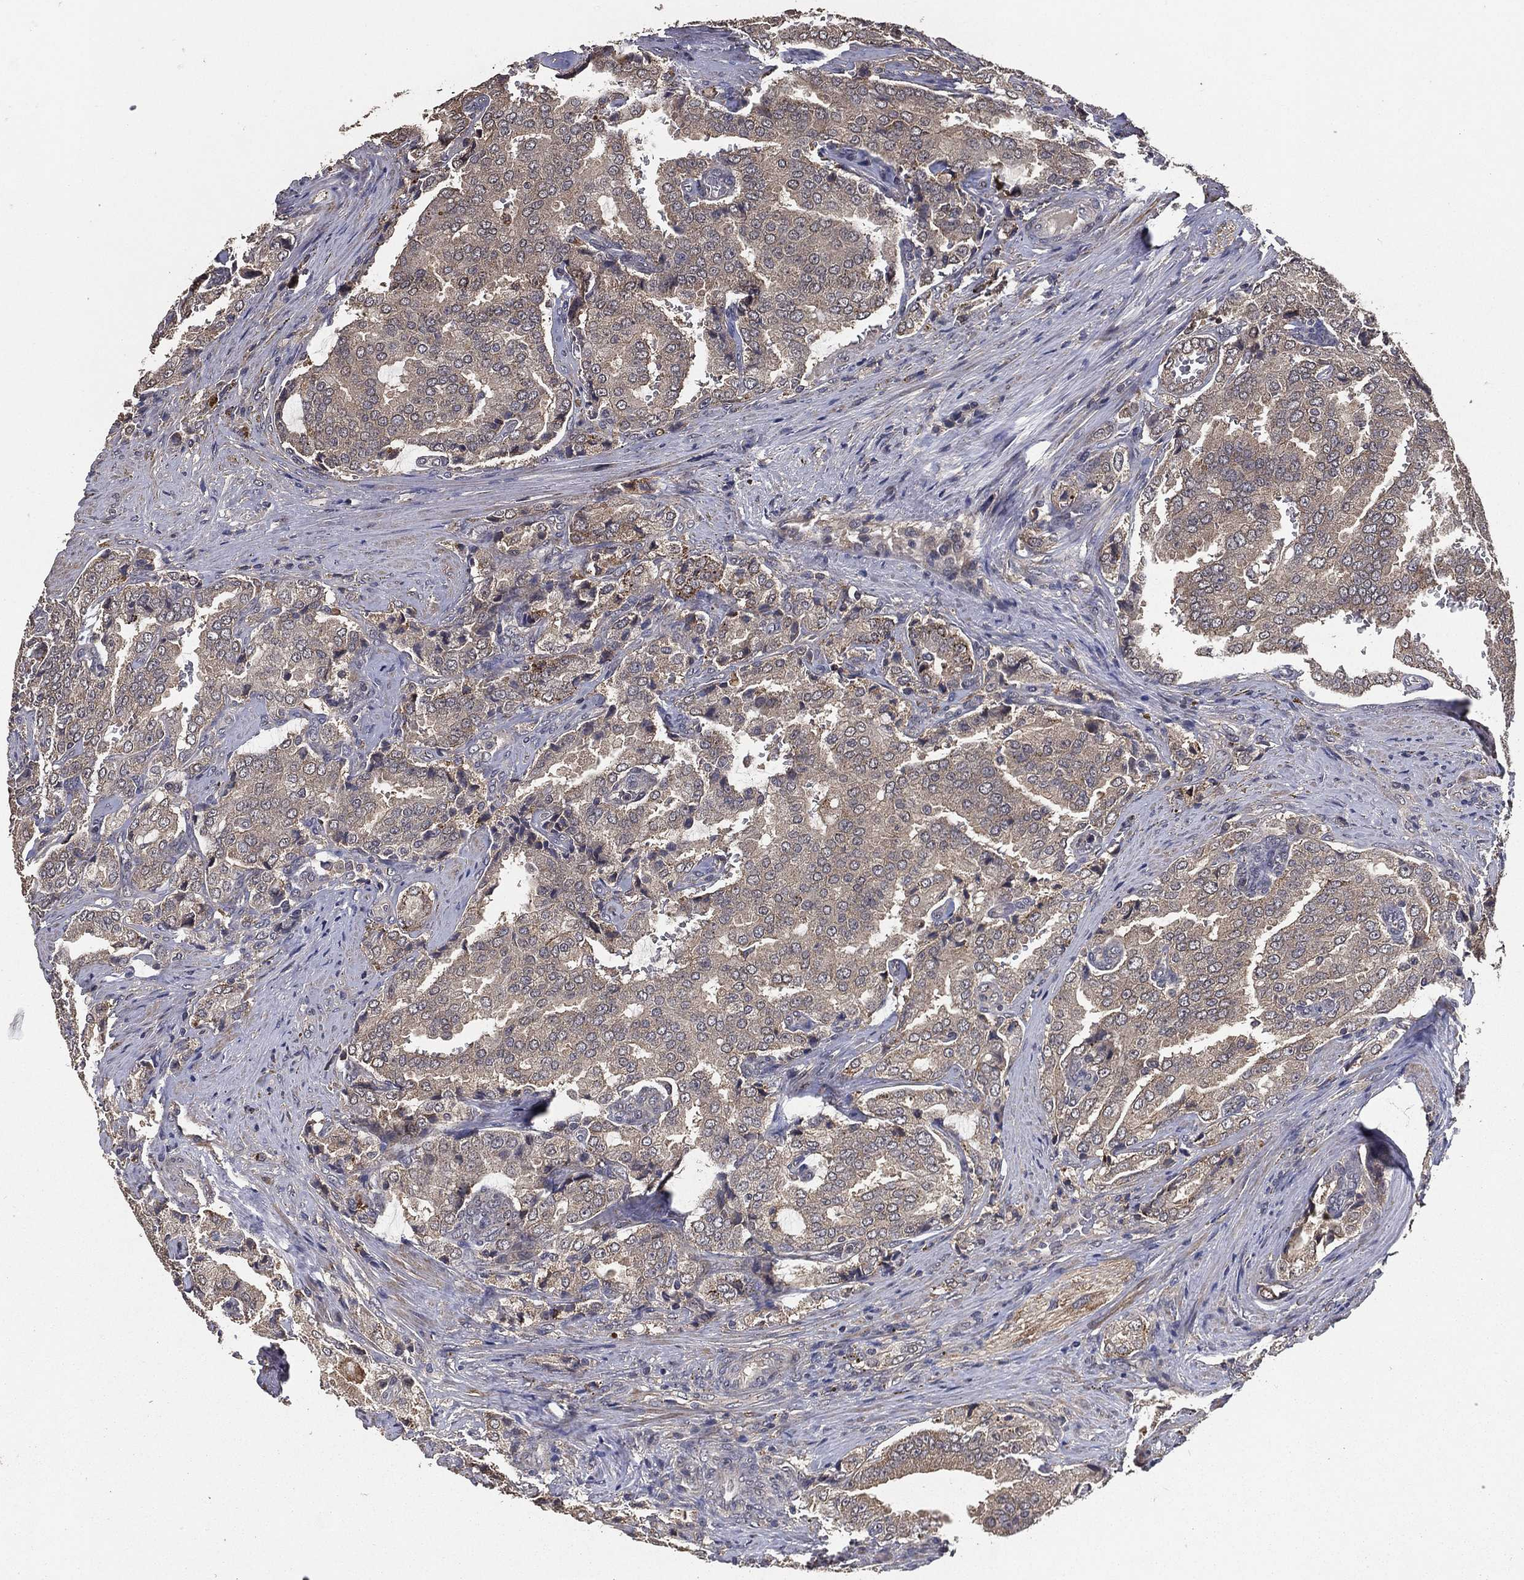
{"staining": {"intensity": "negative", "quantity": "none", "location": "none"}, "tissue": "prostate cancer", "cell_type": "Tumor cells", "image_type": "cancer", "snomed": [{"axis": "morphology", "description": "Adenocarcinoma, NOS"}, {"axis": "topography", "description": "Prostate"}], "caption": "This histopathology image is of prostate adenocarcinoma stained with immunohistochemistry (IHC) to label a protein in brown with the nuclei are counter-stained blue. There is no staining in tumor cells.", "gene": "PCNT", "patient": {"sex": "male", "age": 65}}